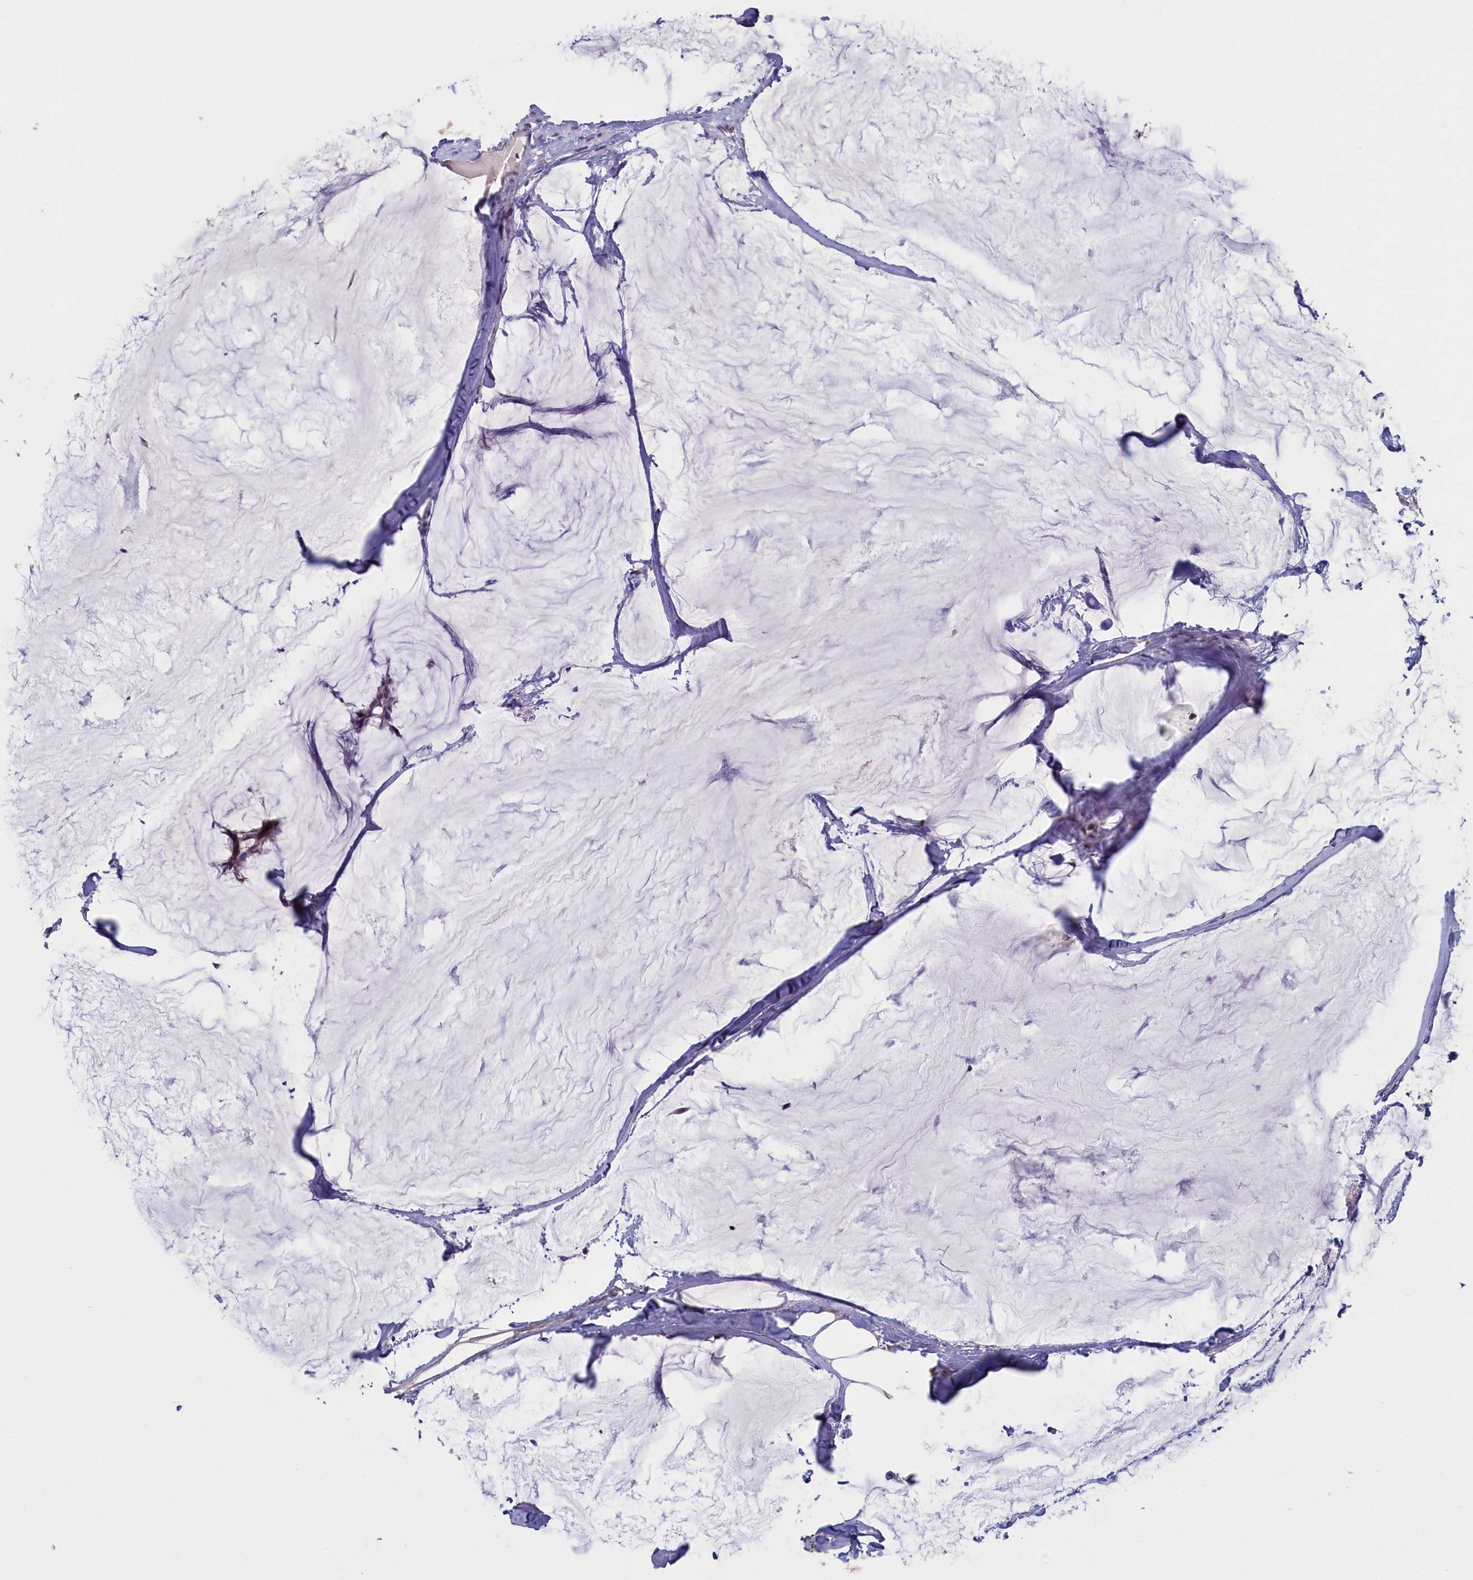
{"staining": {"intensity": "weak", "quantity": "<25%", "location": "cytoplasmic/membranous,nuclear"}, "tissue": "breast cancer", "cell_type": "Tumor cells", "image_type": "cancer", "snomed": [{"axis": "morphology", "description": "Duct carcinoma"}, {"axis": "topography", "description": "Breast"}], "caption": "The histopathology image exhibits no staining of tumor cells in breast cancer. (Stains: DAB (3,3'-diaminobenzidine) immunohistochemistry with hematoxylin counter stain, Microscopy: brightfield microscopy at high magnification).", "gene": "UCHL3", "patient": {"sex": "female", "age": 93}}